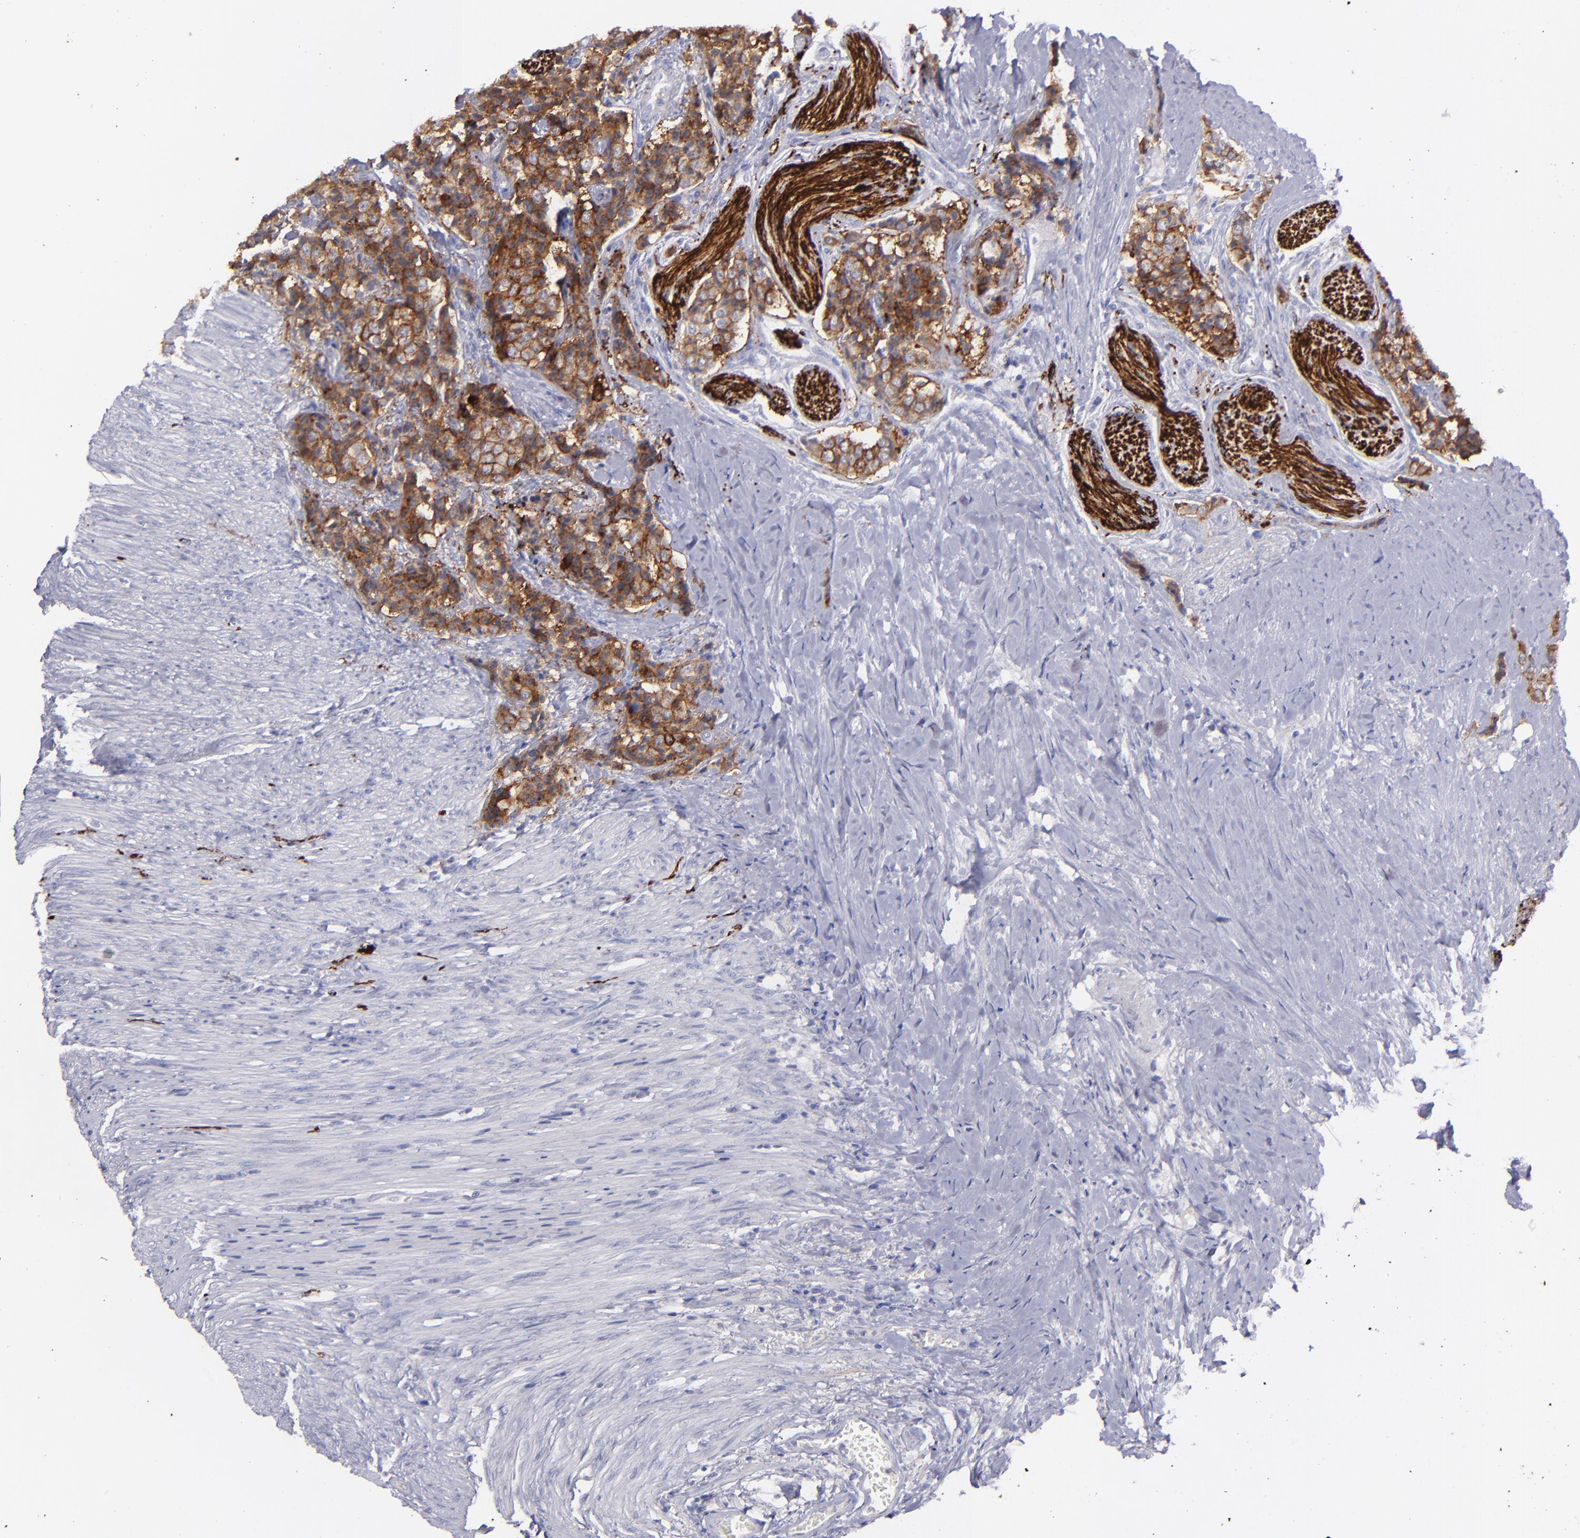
{"staining": {"intensity": "strong", "quantity": ">75%", "location": "cytoplasmic/membranous"}, "tissue": "carcinoid", "cell_type": "Tumor cells", "image_type": "cancer", "snomed": [{"axis": "morphology", "description": "Carcinoid, malignant, NOS"}, {"axis": "topography", "description": "Colon"}], "caption": "There is high levels of strong cytoplasmic/membranous positivity in tumor cells of carcinoid, as demonstrated by immunohistochemical staining (brown color).", "gene": "SNAP25", "patient": {"sex": "female", "age": 61}}